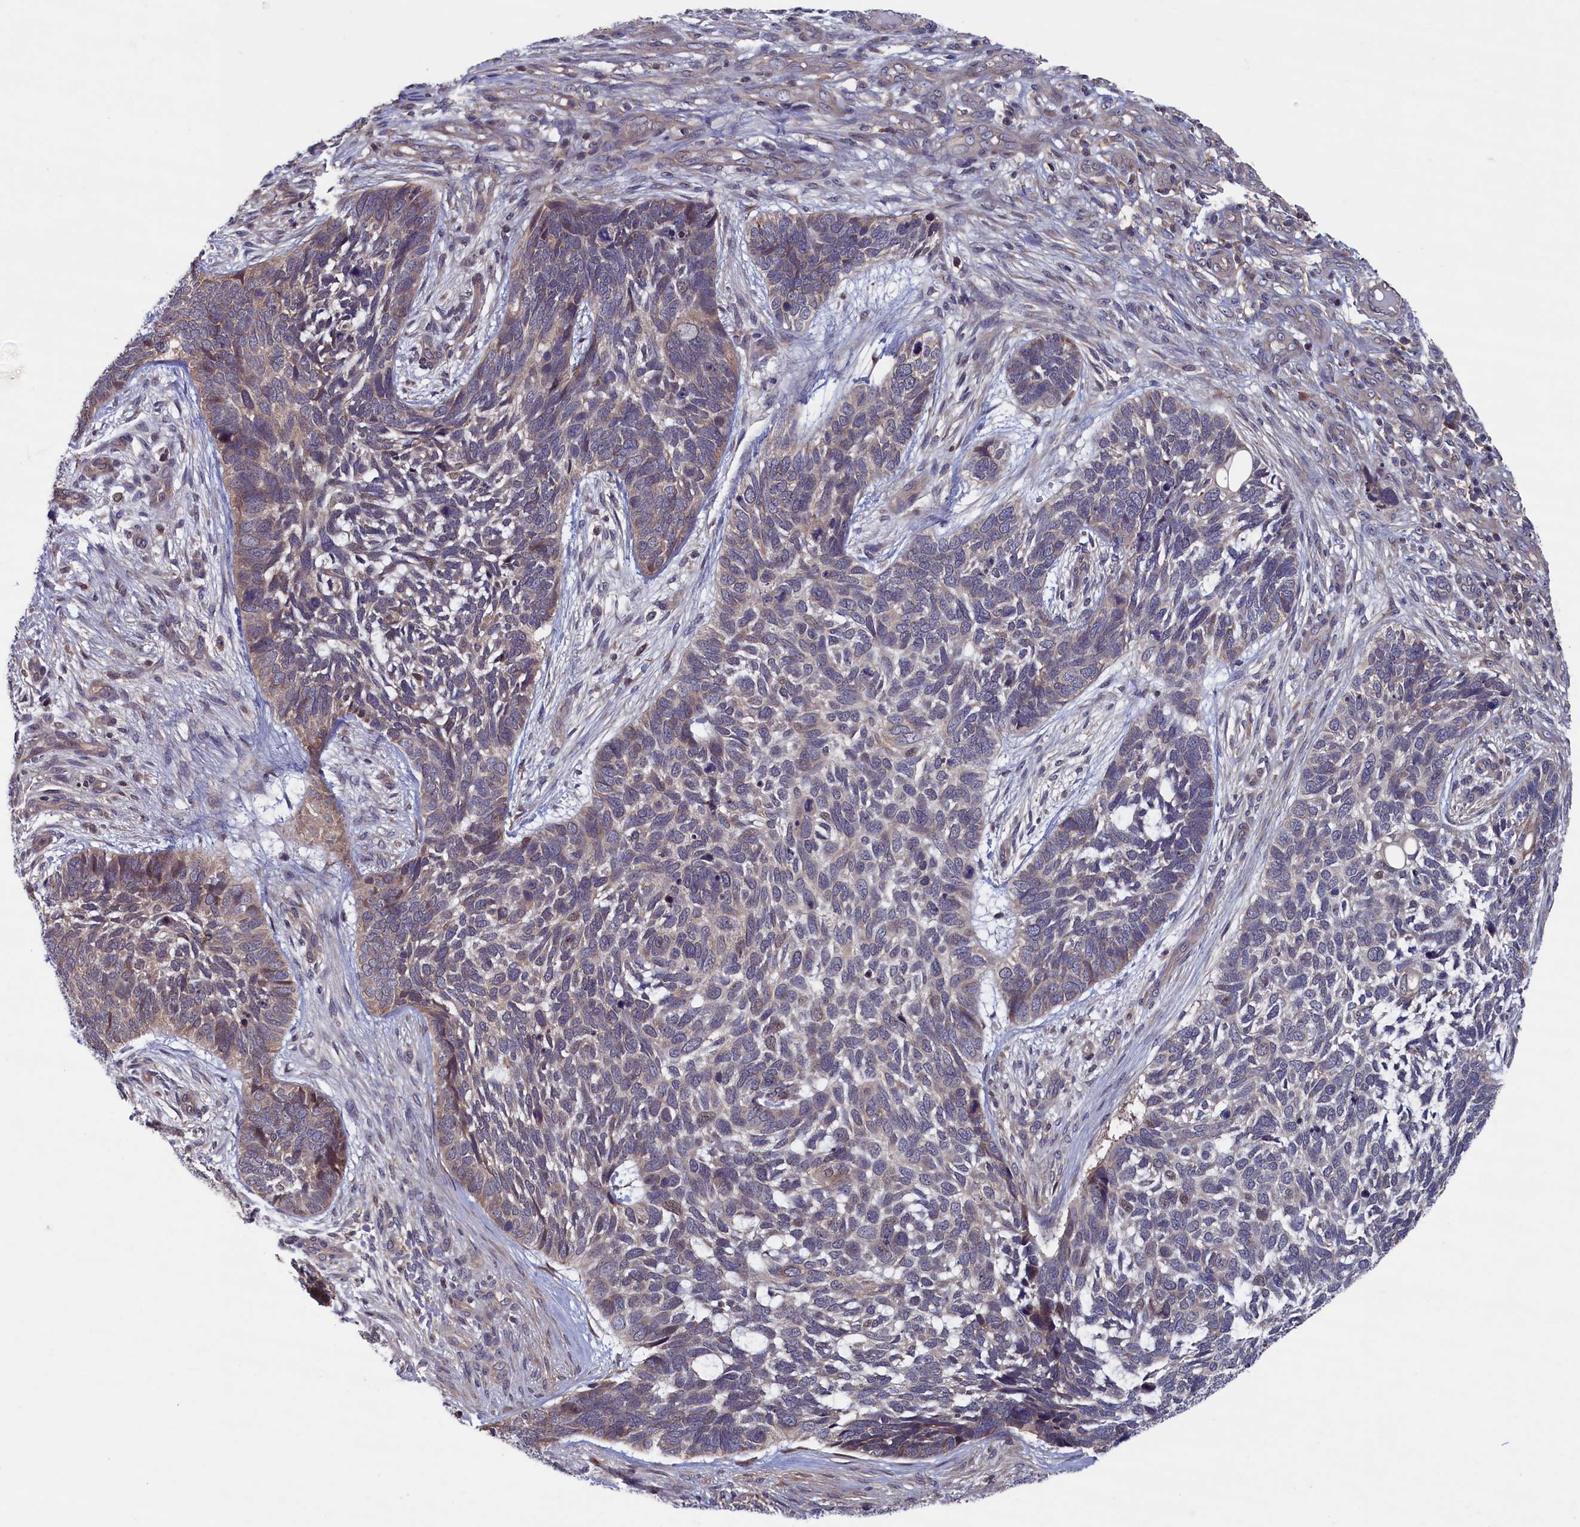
{"staining": {"intensity": "weak", "quantity": "25%-75%", "location": "cytoplasmic/membranous"}, "tissue": "skin cancer", "cell_type": "Tumor cells", "image_type": "cancer", "snomed": [{"axis": "morphology", "description": "Basal cell carcinoma"}, {"axis": "topography", "description": "Skin"}], "caption": "A high-resolution photomicrograph shows immunohistochemistry staining of skin cancer, which exhibits weak cytoplasmic/membranous positivity in about 25%-75% of tumor cells. The protein is shown in brown color, while the nuclei are stained blue.", "gene": "SPATA13", "patient": {"sex": "male", "age": 88}}